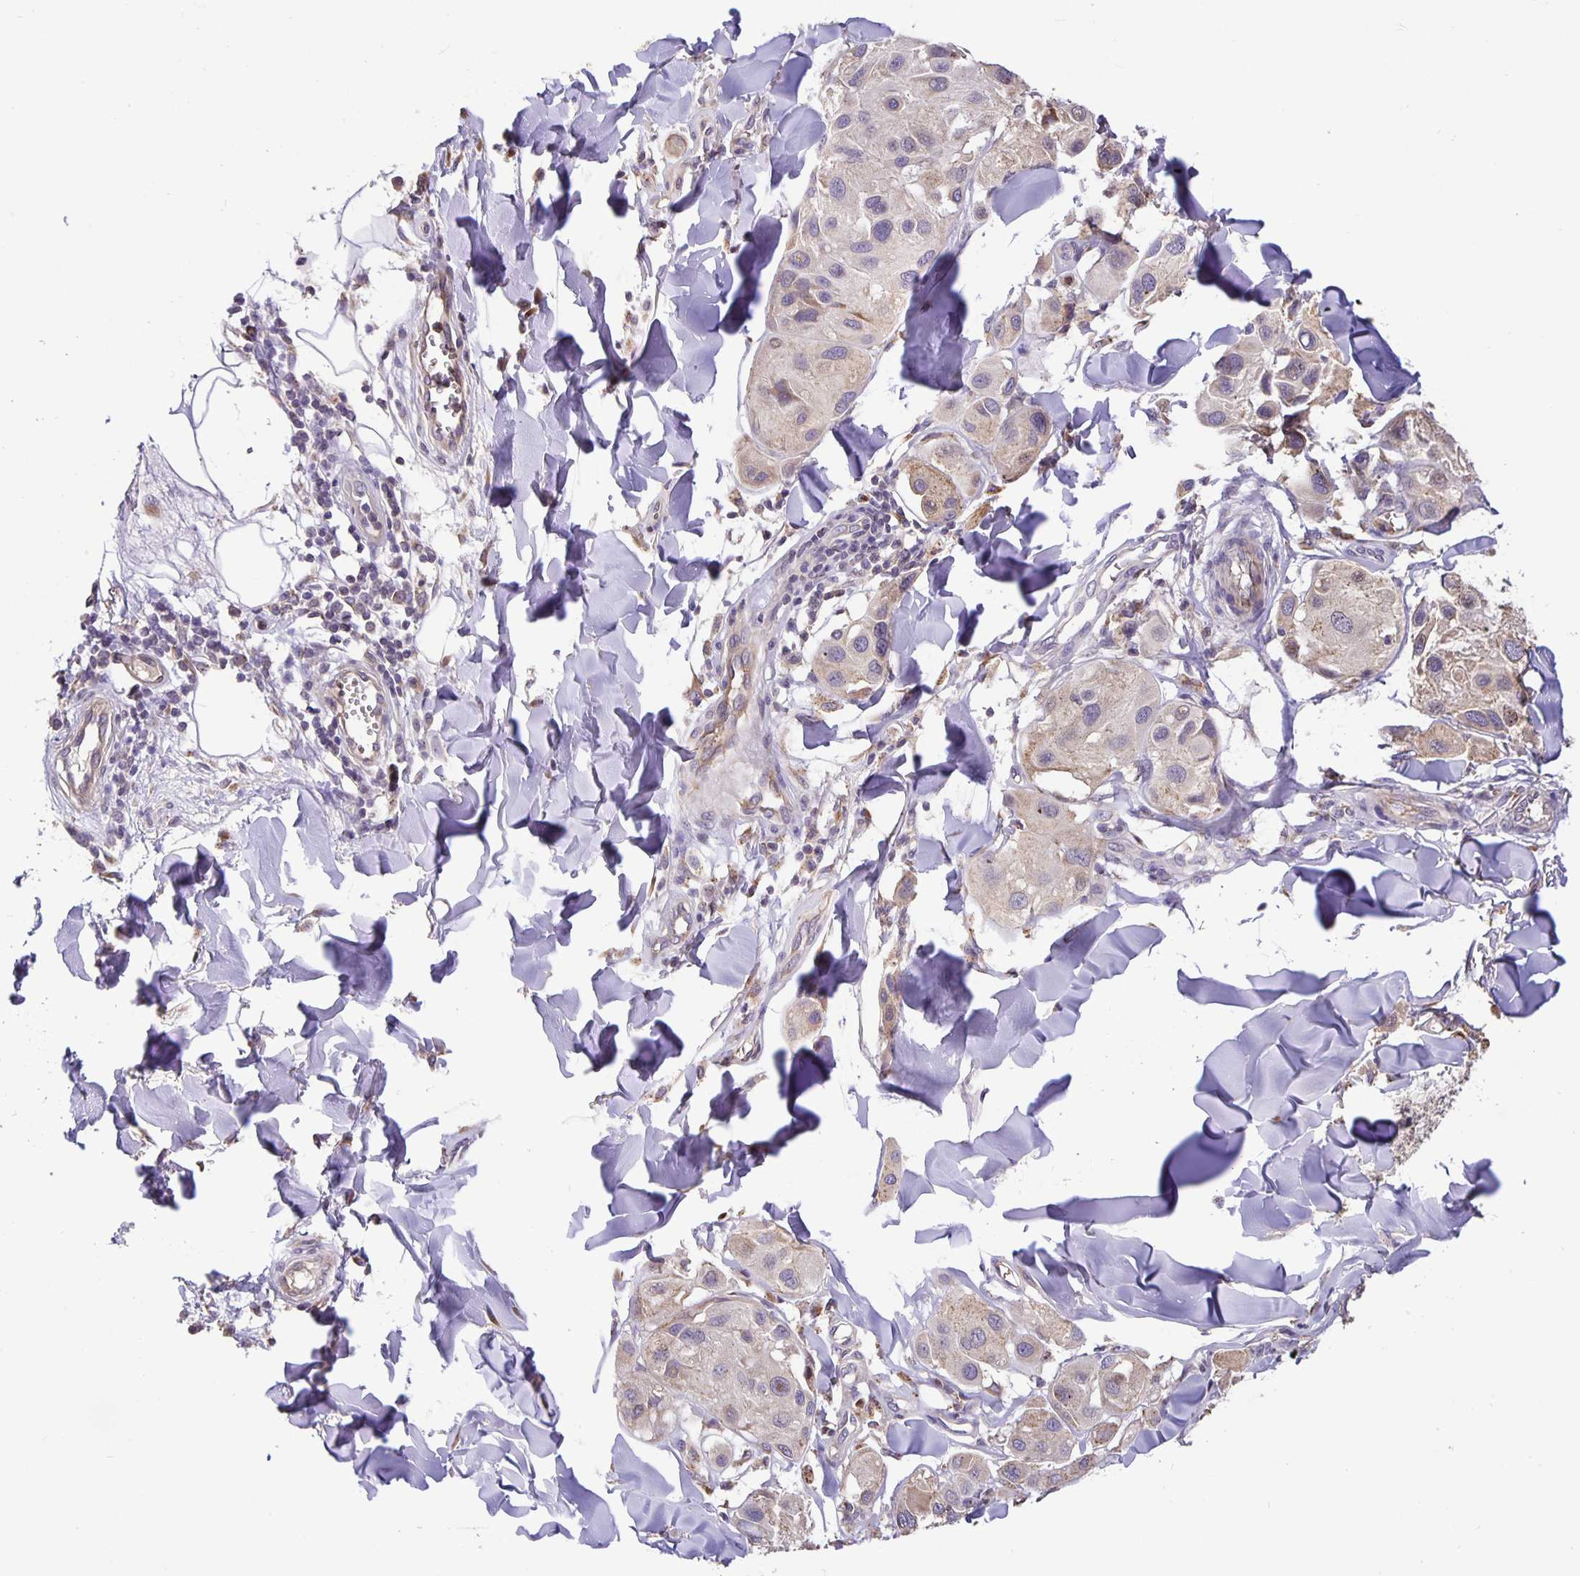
{"staining": {"intensity": "weak", "quantity": "25%-75%", "location": "cytoplasmic/membranous"}, "tissue": "melanoma", "cell_type": "Tumor cells", "image_type": "cancer", "snomed": [{"axis": "morphology", "description": "Malignant melanoma, Metastatic site"}, {"axis": "topography", "description": "Skin"}], "caption": "Immunohistochemical staining of human melanoma reveals low levels of weak cytoplasmic/membranous staining in about 25%-75% of tumor cells. Immunohistochemistry (ihc) stains the protein of interest in brown and the nuclei are stained blue.", "gene": "TMEM71", "patient": {"sex": "male", "age": 41}}